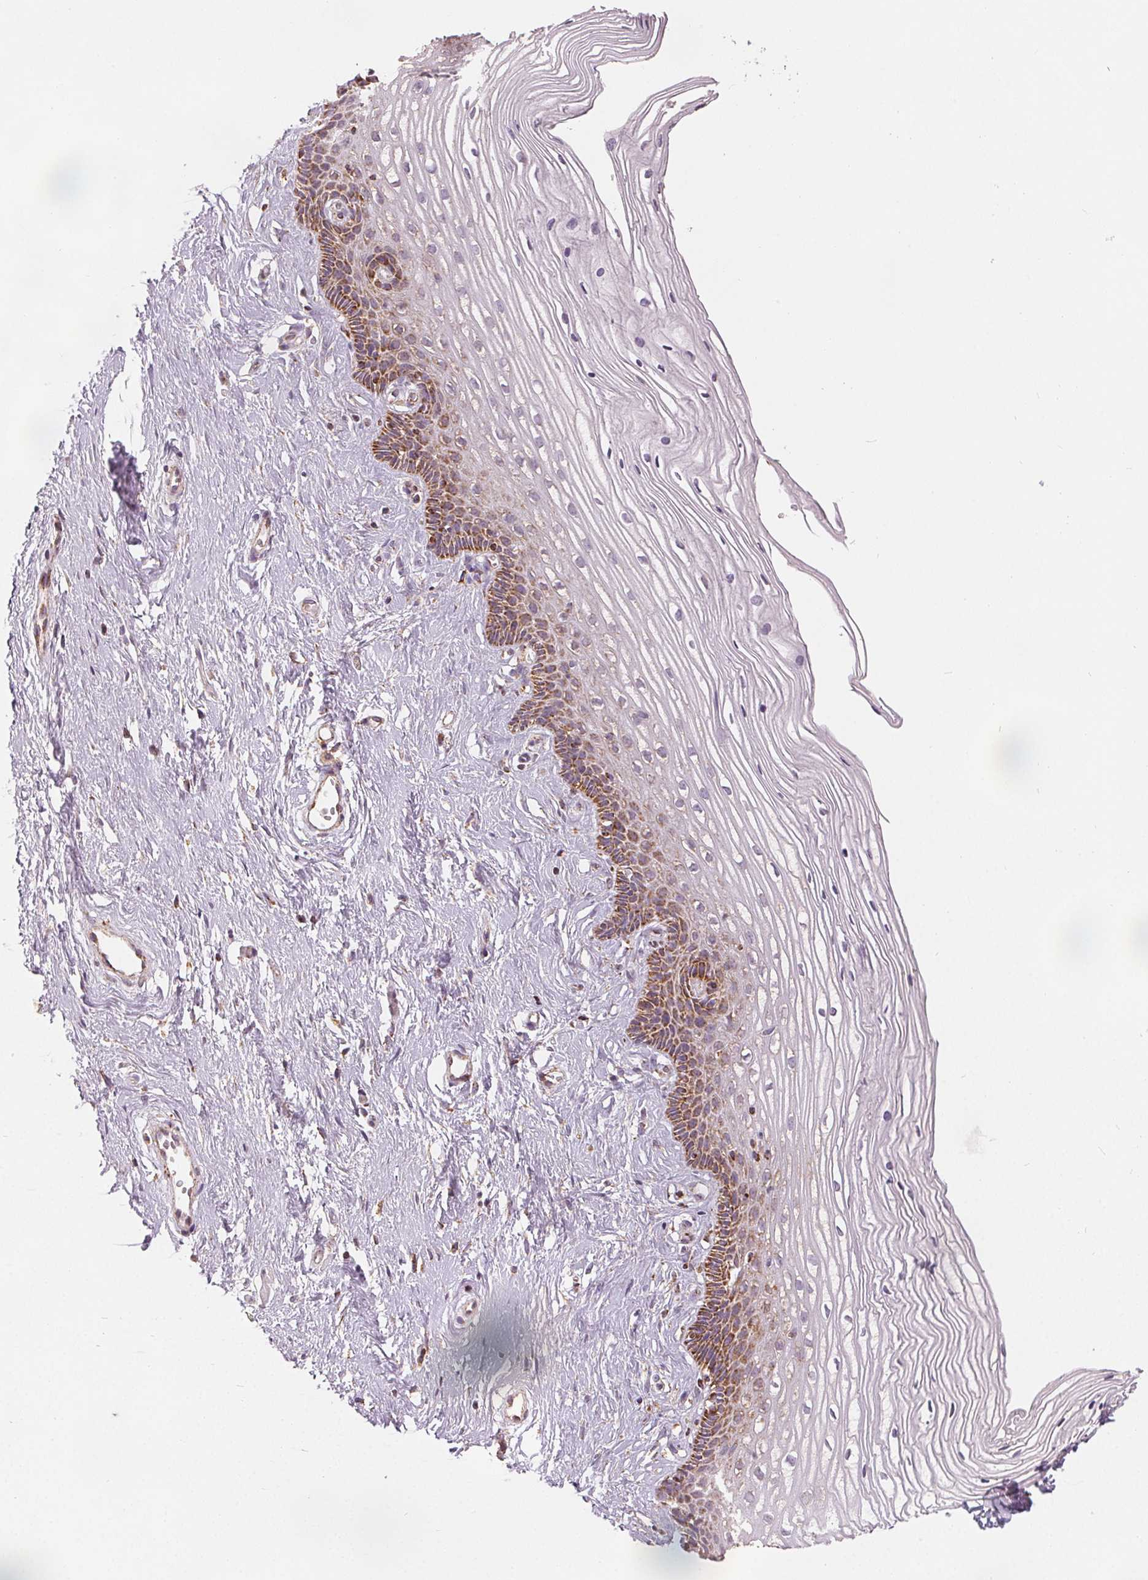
{"staining": {"intensity": "moderate", "quantity": ">75%", "location": "cytoplasmic/membranous"}, "tissue": "cervix", "cell_type": "Glandular cells", "image_type": "normal", "snomed": [{"axis": "morphology", "description": "Normal tissue, NOS"}, {"axis": "topography", "description": "Cervix"}], "caption": "Immunohistochemical staining of normal human cervix displays moderate cytoplasmic/membranous protein staining in approximately >75% of glandular cells.", "gene": "SDHB", "patient": {"sex": "female", "age": 40}}